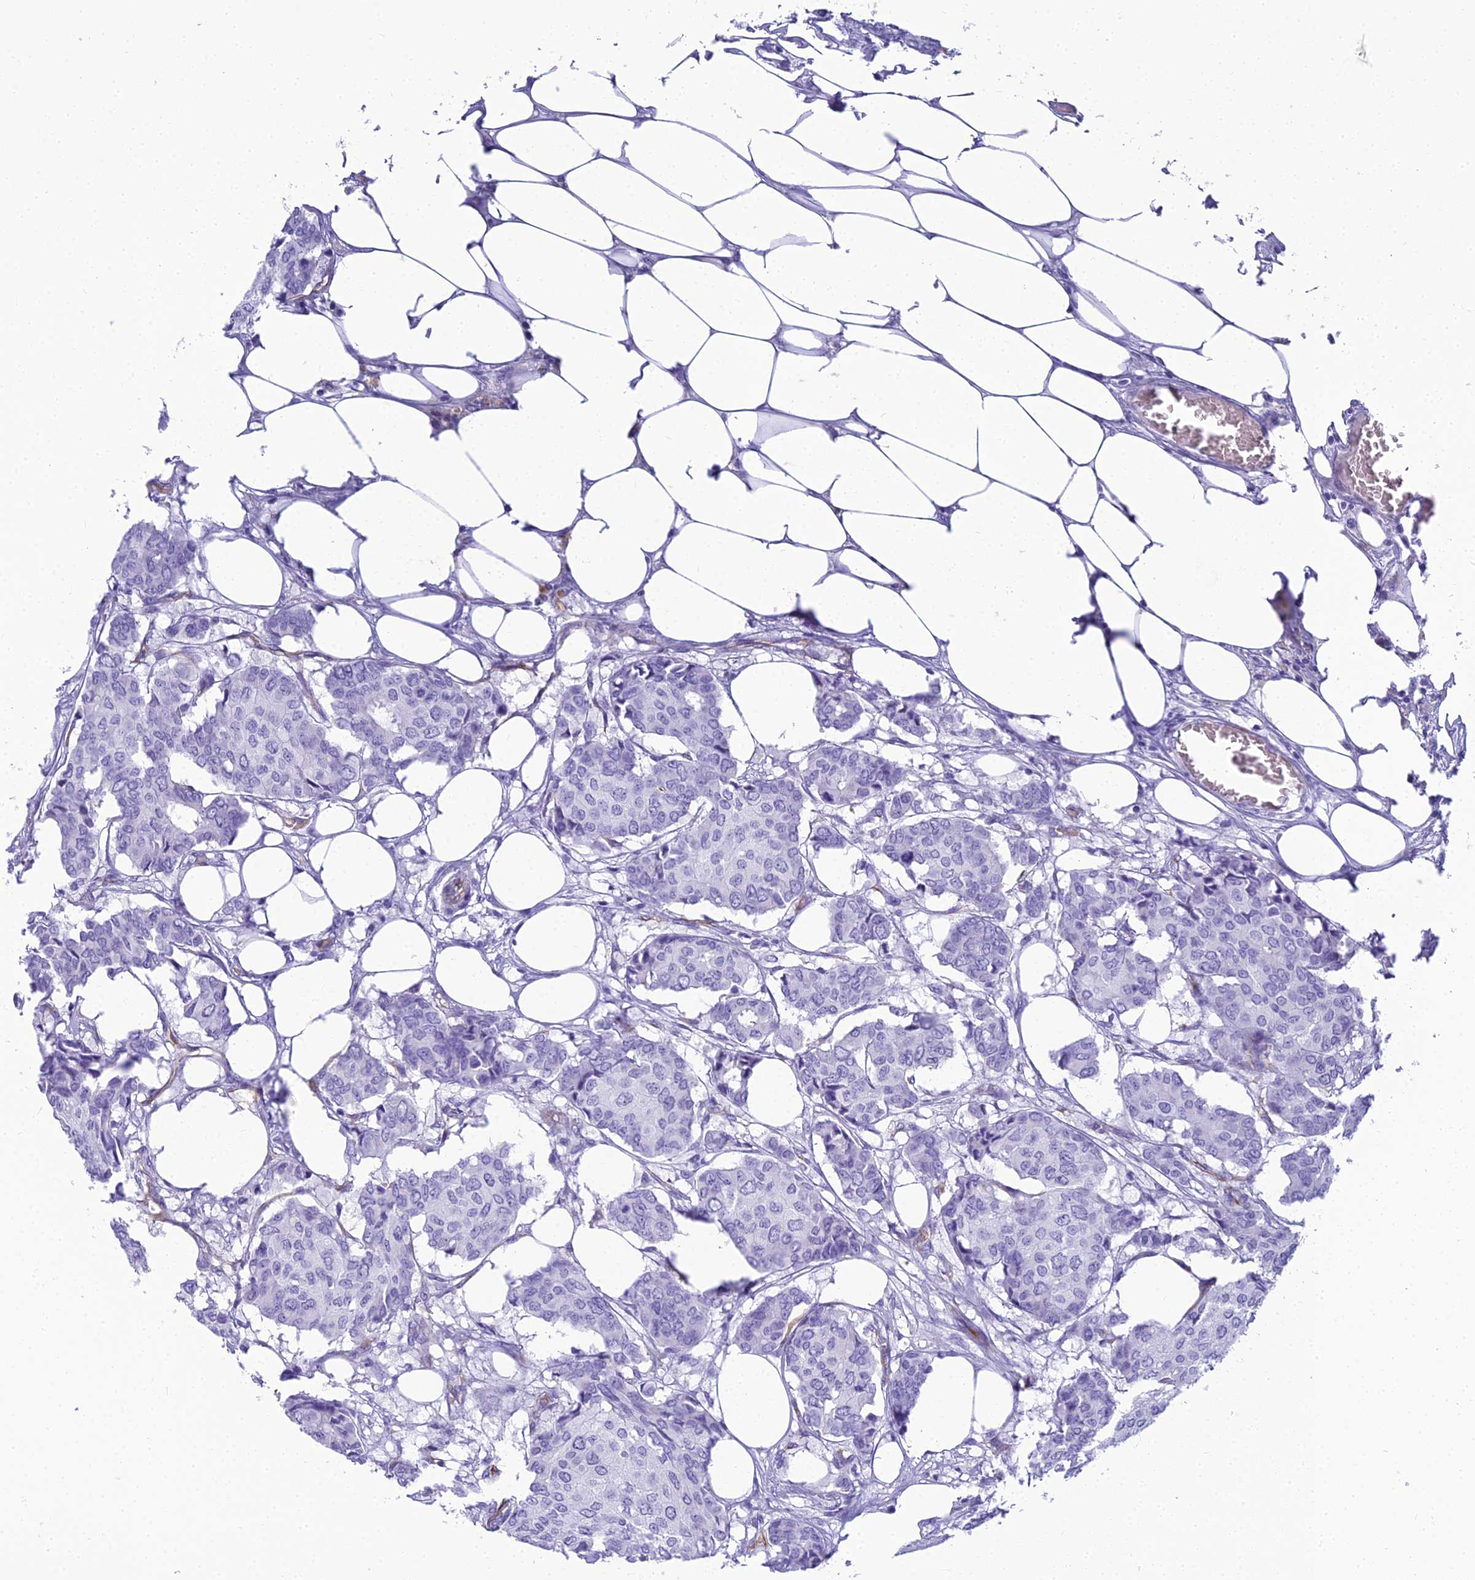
{"staining": {"intensity": "negative", "quantity": "none", "location": "none"}, "tissue": "breast cancer", "cell_type": "Tumor cells", "image_type": "cancer", "snomed": [{"axis": "morphology", "description": "Duct carcinoma"}, {"axis": "topography", "description": "Breast"}], "caption": "A micrograph of breast cancer (invasive ductal carcinoma) stained for a protein reveals no brown staining in tumor cells.", "gene": "NINJ1", "patient": {"sex": "female", "age": 75}}